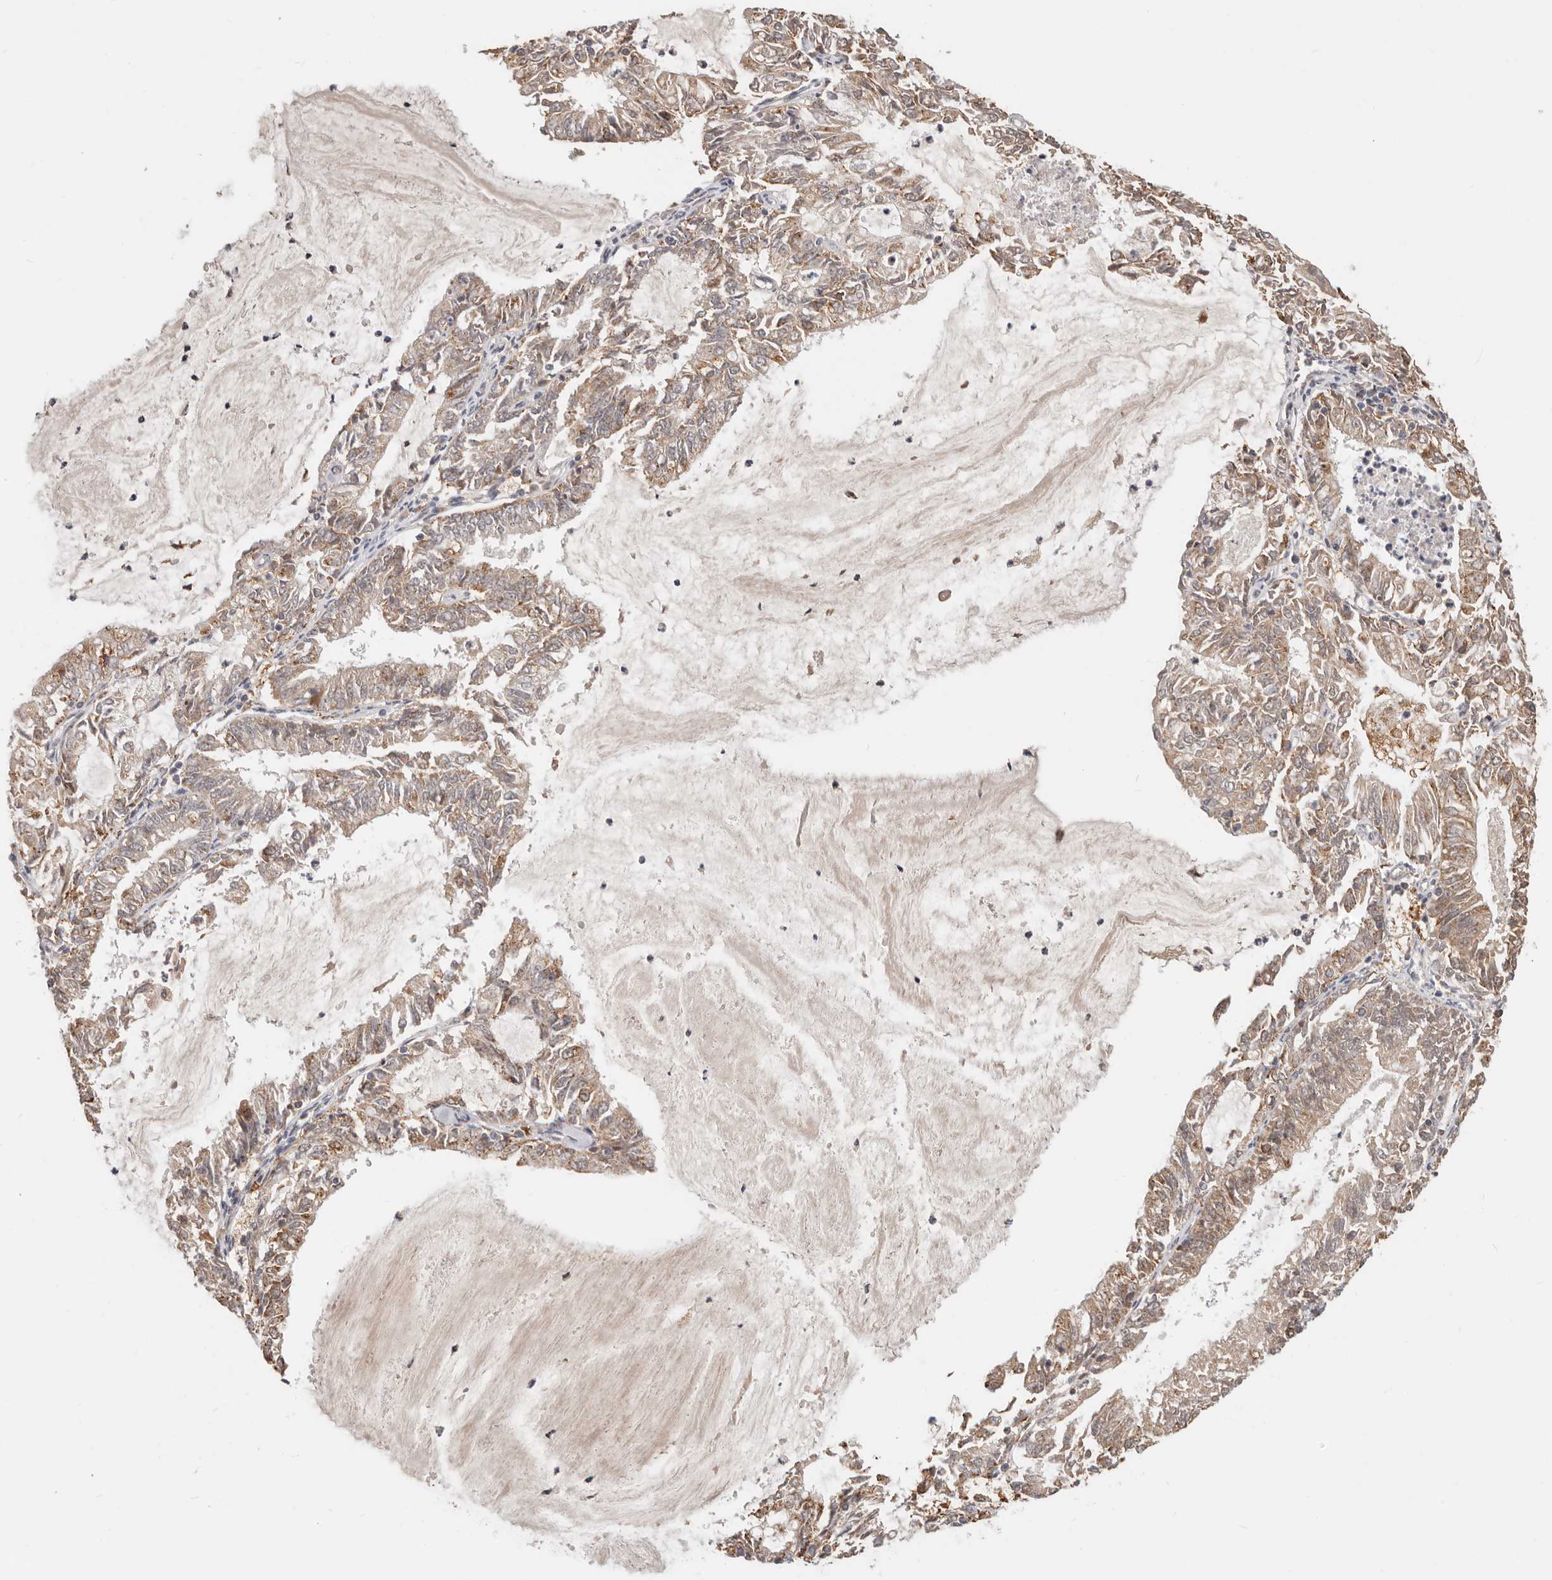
{"staining": {"intensity": "moderate", "quantity": "25%-75%", "location": "cytoplasmic/membranous"}, "tissue": "endometrial cancer", "cell_type": "Tumor cells", "image_type": "cancer", "snomed": [{"axis": "morphology", "description": "Adenocarcinoma, NOS"}, {"axis": "topography", "description": "Endometrium"}], "caption": "Protein staining by IHC displays moderate cytoplasmic/membranous expression in approximately 25%-75% of tumor cells in endometrial adenocarcinoma.", "gene": "ZRANB1", "patient": {"sex": "female", "age": 57}}